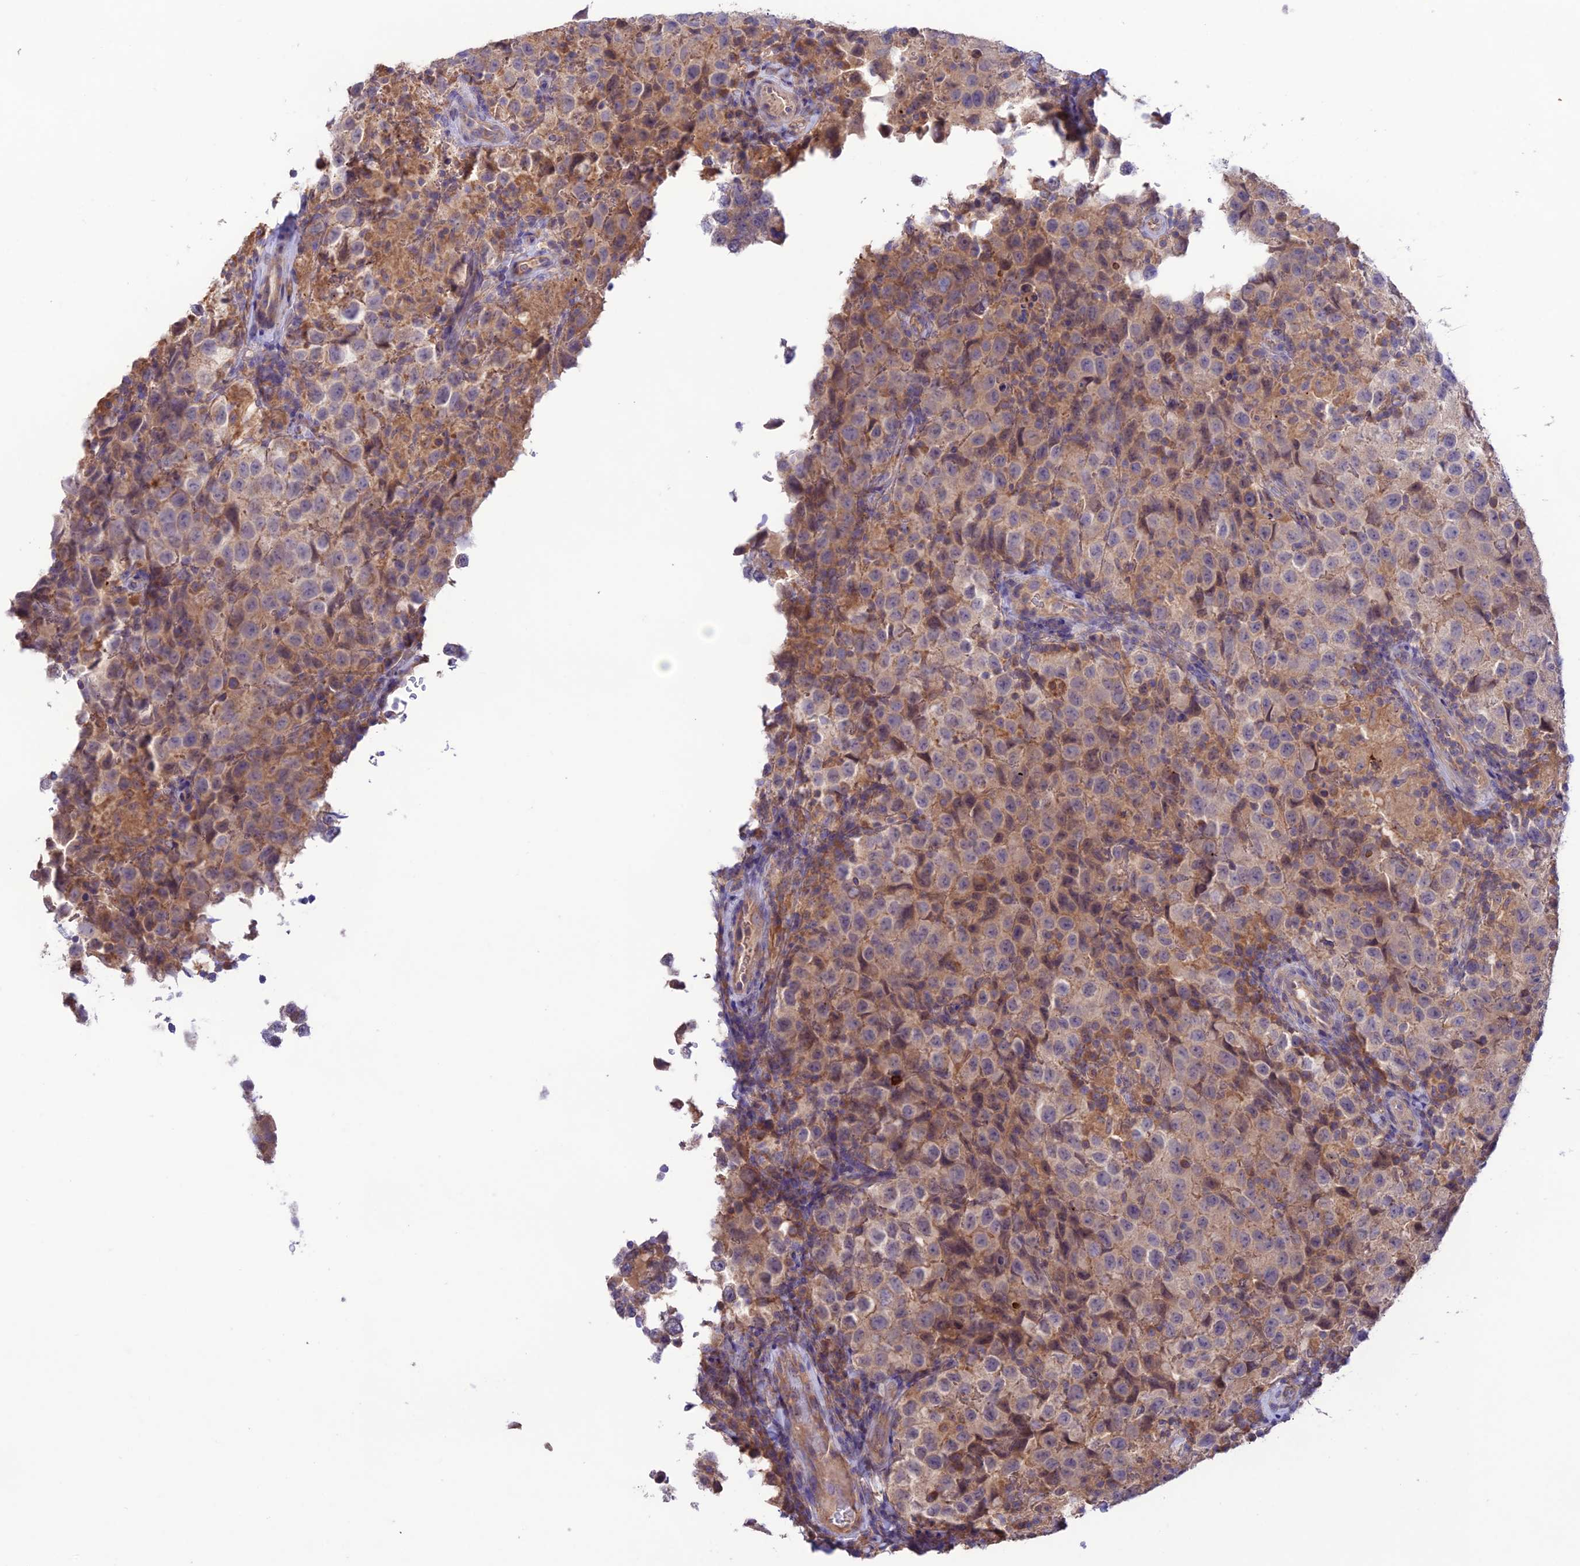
{"staining": {"intensity": "weak", "quantity": "25%-75%", "location": "cytoplasmic/membranous"}, "tissue": "testis cancer", "cell_type": "Tumor cells", "image_type": "cancer", "snomed": [{"axis": "morphology", "description": "Seminoma, NOS"}, {"axis": "morphology", "description": "Carcinoma, Embryonal, NOS"}, {"axis": "topography", "description": "Testis"}], "caption": "Immunohistochemistry of testis cancer (embryonal carcinoma) reveals low levels of weak cytoplasmic/membranous expression in approximately 25%-75% of tumor cells.", "gene": "BRME1", "patient": {"sex": "male", "age": 41}}